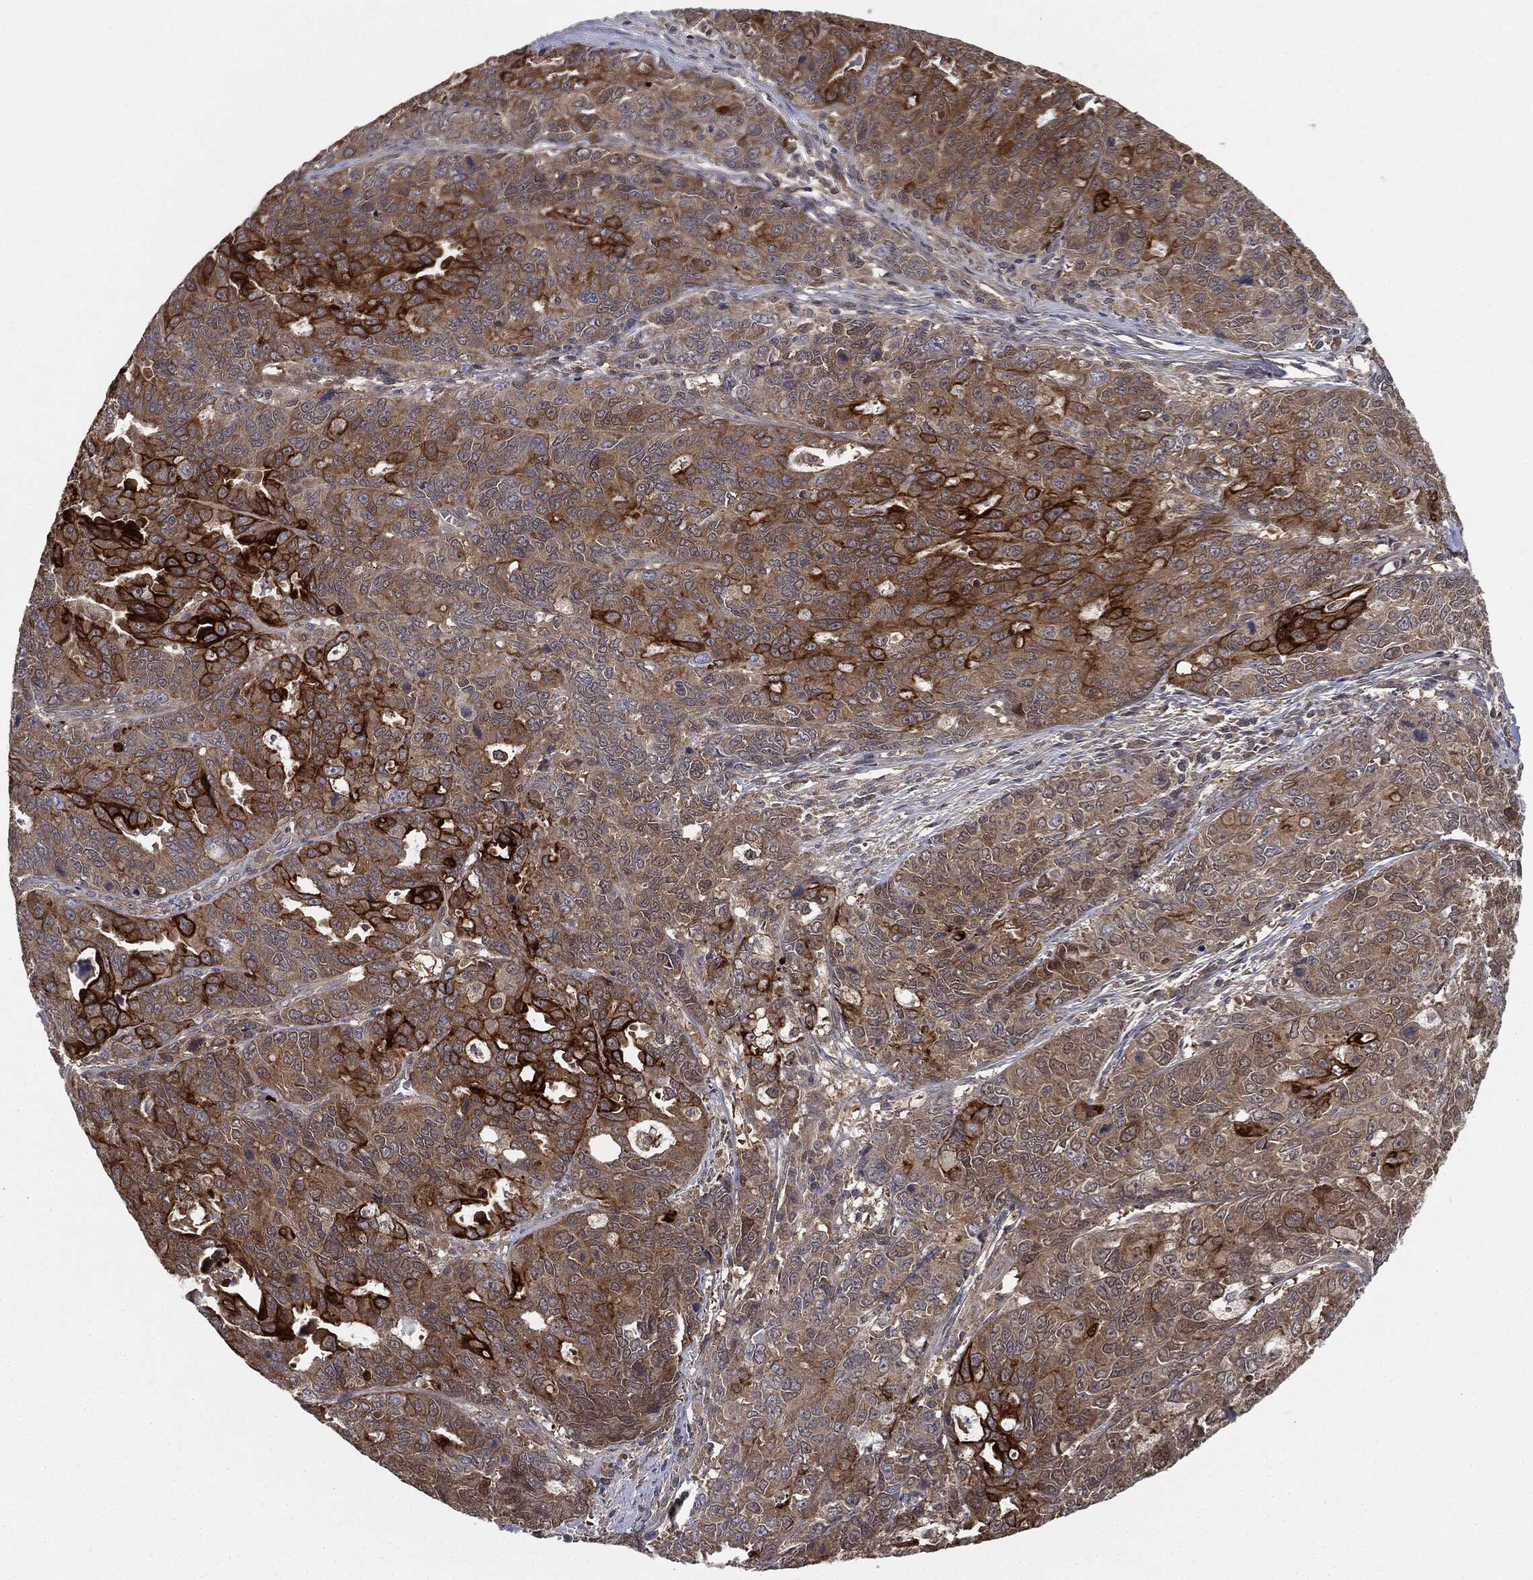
{"staining": {"intensity": "strong", "quantity": "25%-75%", "location": "cytoplasmic/membranous"}, "tissue": "endometrial cancer", "cell_type": "Tumor cells", "image_type": "cancer", "snomed": [{"axis": "morphology", "description": "Adenocarcinoma, NOS"}, {"axis": "topography", "description": "Uterus"}], "caption": "This micrograph demonstrates immunohistochemistry (IHC) staining of adenocarcinoma (endometrial), with high strong cytoplasmic/membranous positivity in about 25%-75% of tumor cells.", "gene": "KRT7", "patient": {"sex": "female", "age": 79}}